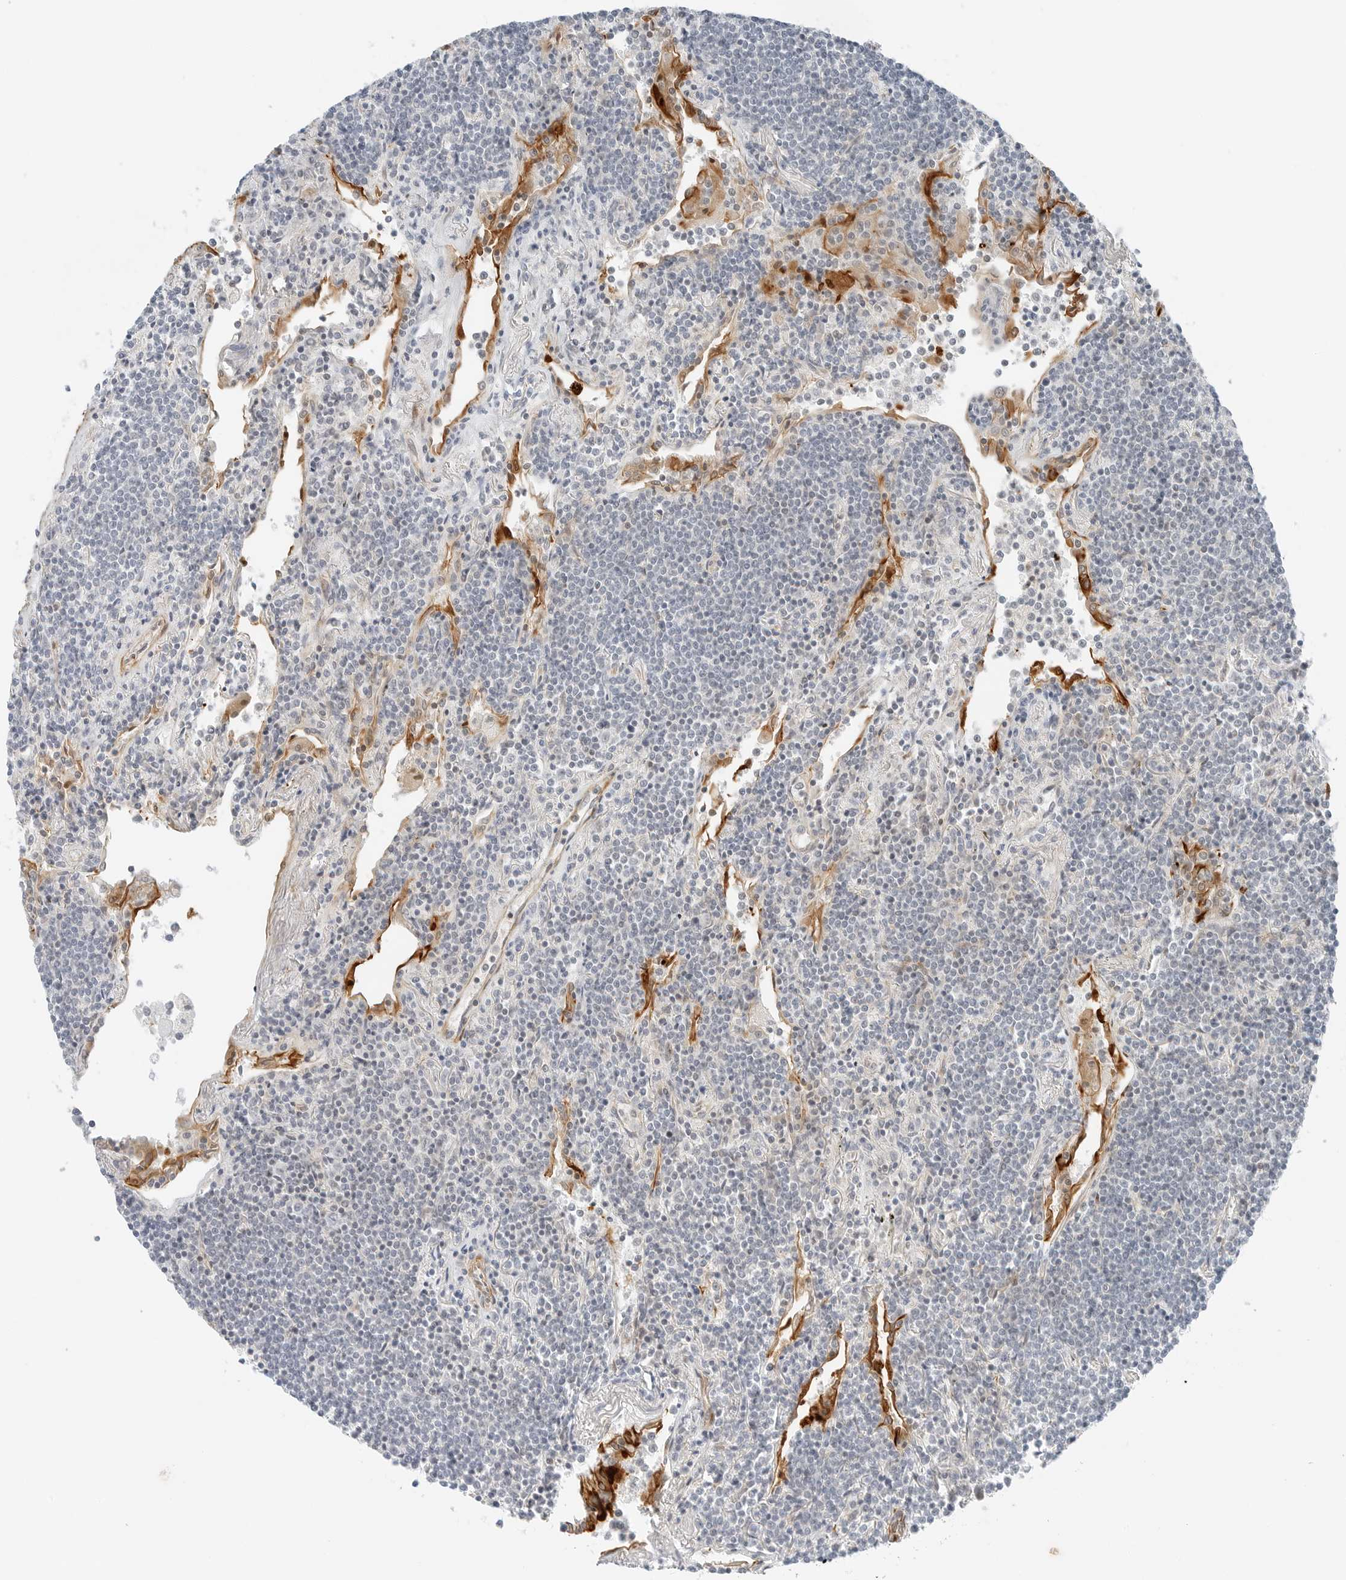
{"staining": {"intensity": "negative", "quantity": "none", "location": "none"}, "tissue": "lymphoma", "cell_type": "Tumor cells", "image_type": "cancer", "snomed": [{"axis": "morphology", "description": "Malignant lymphoma, non-Hodgkin's type, Low grade"}, {"axis": "topography", "description": "Lung"}], "caption": "High magnification brightfield microscopy of lymphoma stained with DAB (3,3'-diaminobenzidine) (brown) and counterstained with hematoxylin (blue): tumor cells show no significant staining.", "gene": "IQCC", "patient": {"sex": "female", "age": 71}}